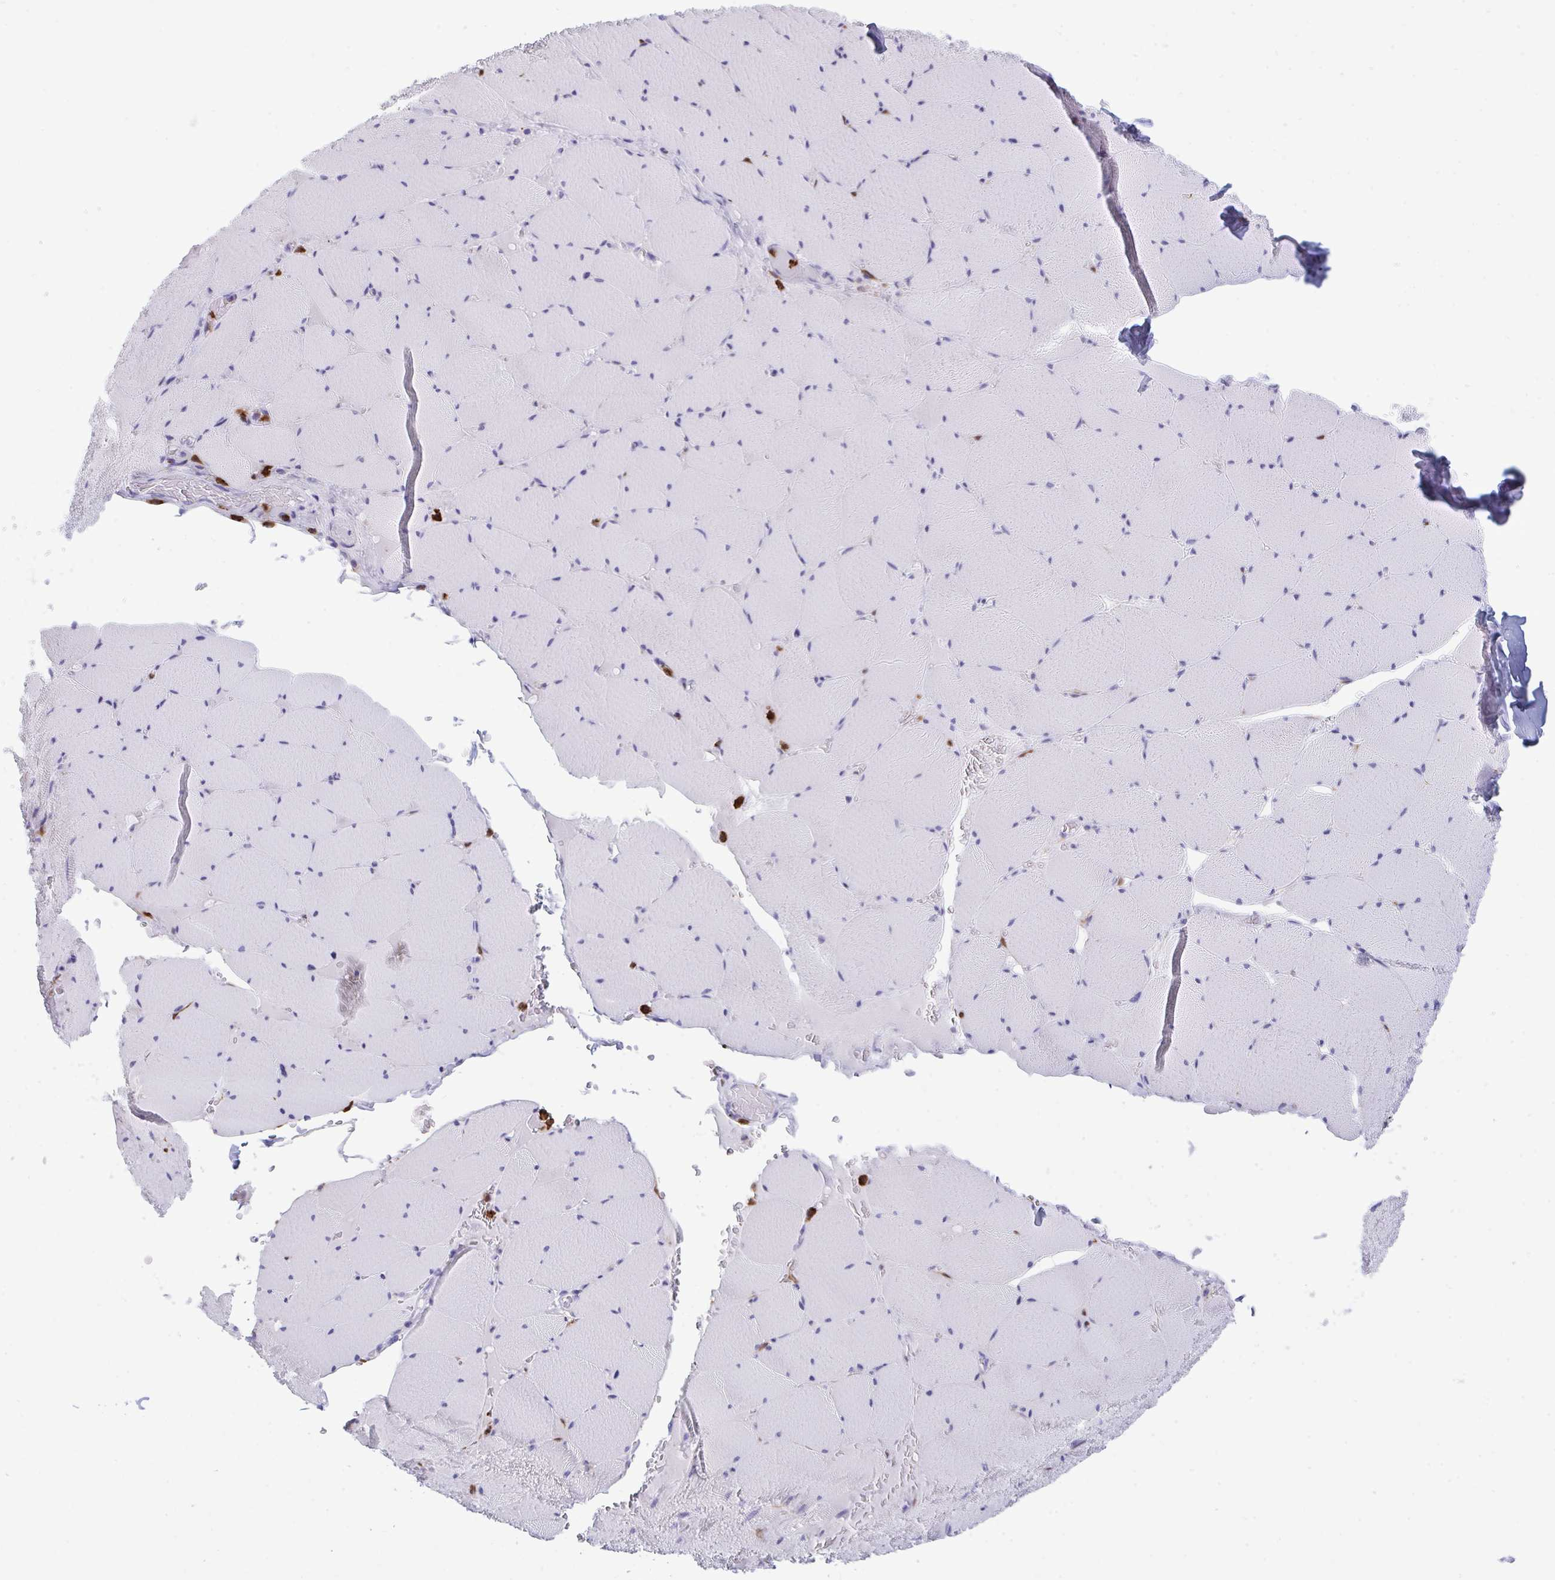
{"staining": {"intensity": "negative", "quantity": "none", "location": "none"}, "tissue": "skeletal muscle", "cell_type": "Myocytes", "image_type": "normal", "snomed": [{"axis": "morphology", "description": "Normal tissue, NOS"}, {"axis": "topography", "description": "Skeletal muscle"}, {"axis": "topography", "description": "Head-Neck"}], "caption": "IHC of normal human skeletal muscle exhibits no staining in myocytes. Nuclei are stained in blue.", "gene": "ARHGAP42", "patient": {"sex": "male", "age": 66}}